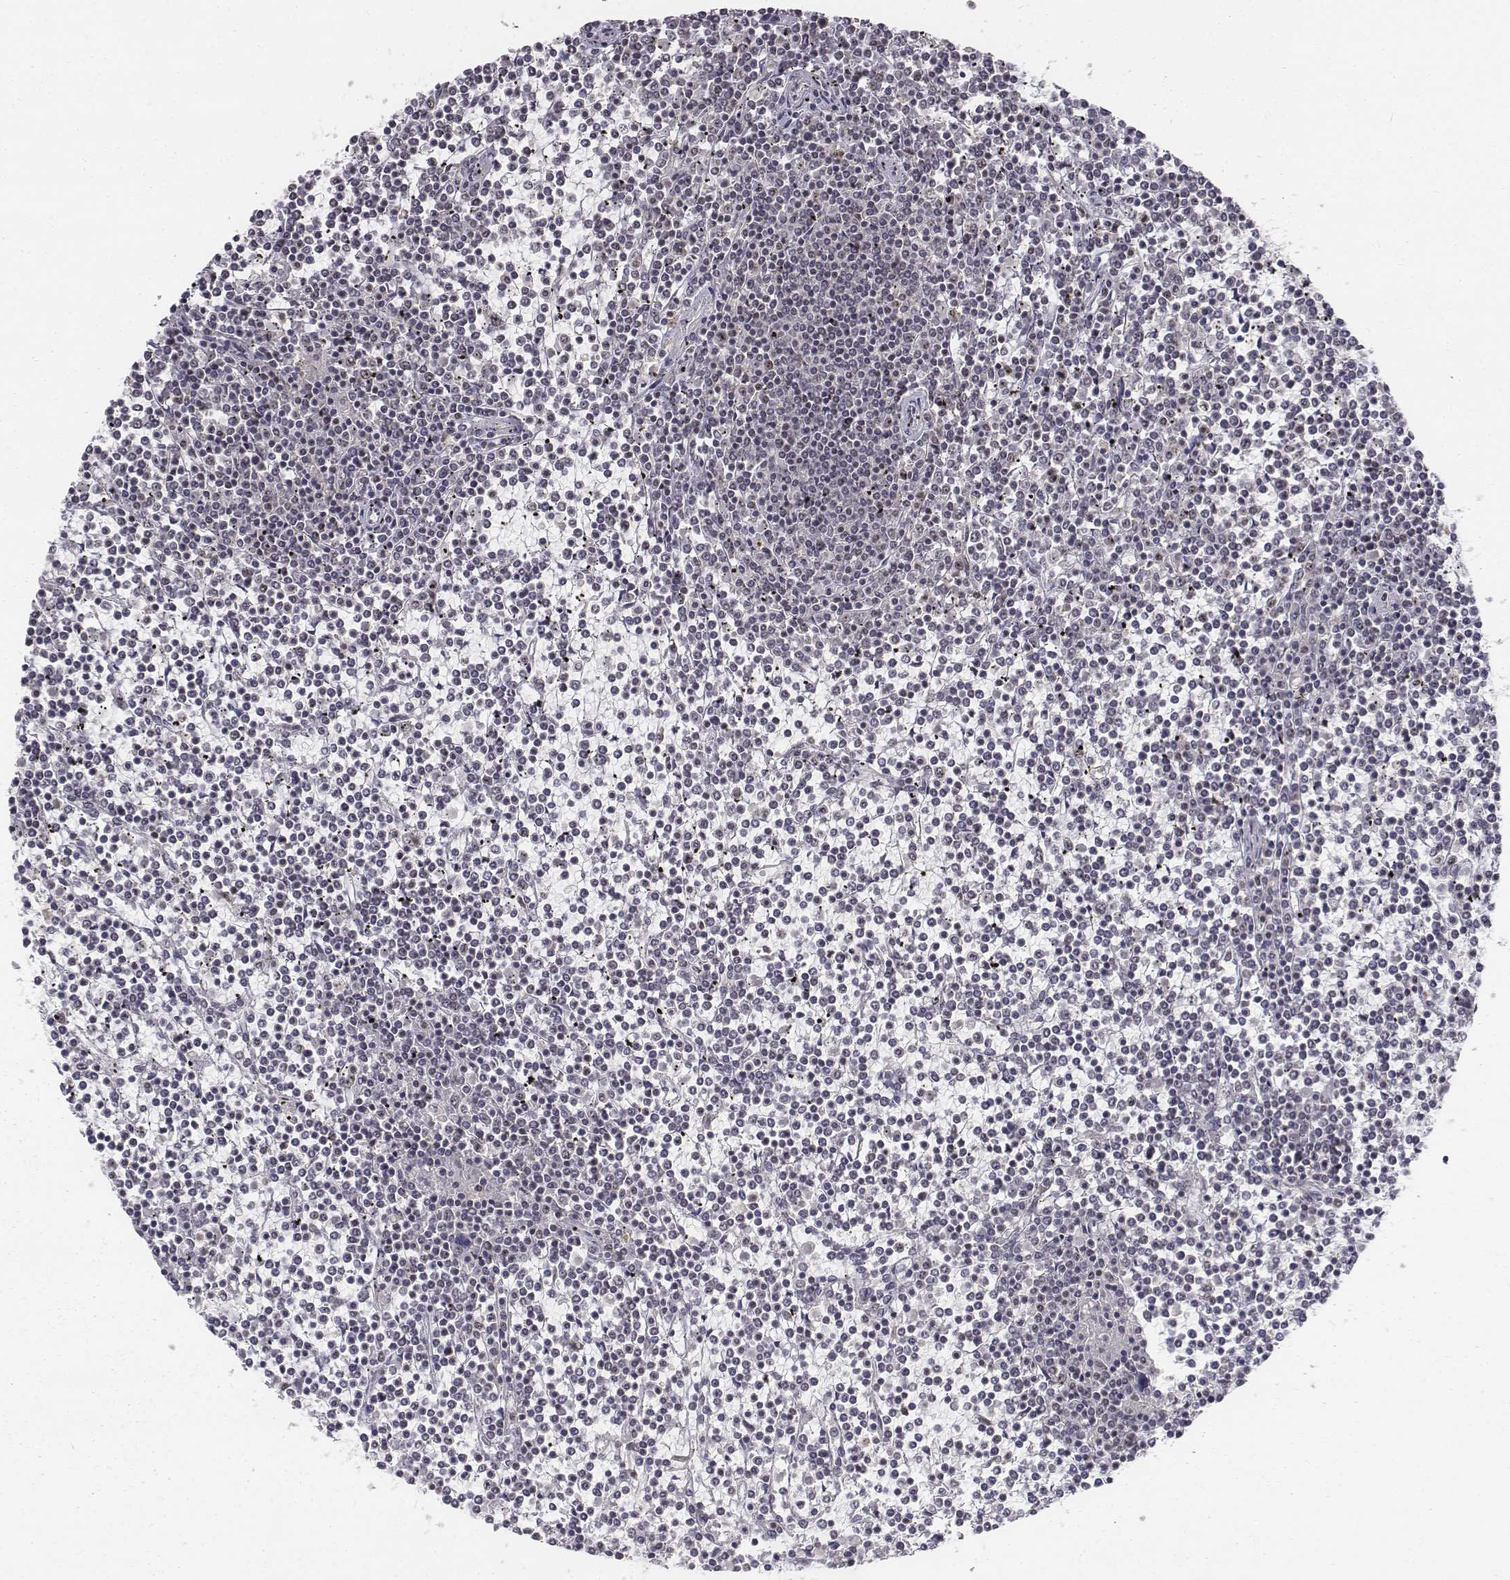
{"staining": {"intensity": "negative", "quantity": "none", "location": "none"}, "tissue": "lymphoma", "cell_type": "Tumor cells", "image_type": "cancer", "snomed": [{"axis": "morphology", "description": "Malignant lymphoma, non-Hodgkin's type, Low grade"}, {"axis": "topography", "description": "Spleen"}], "caption": "This image is of low-grade malignant lymphoma, non-Hodgkin's type stained with IHC to label a protein in brown with the nuclei are counter-stained blue. There is no expression in tumor cells.", "gene": "PHF6", "patient": {"sex": "female", "age": 19}}